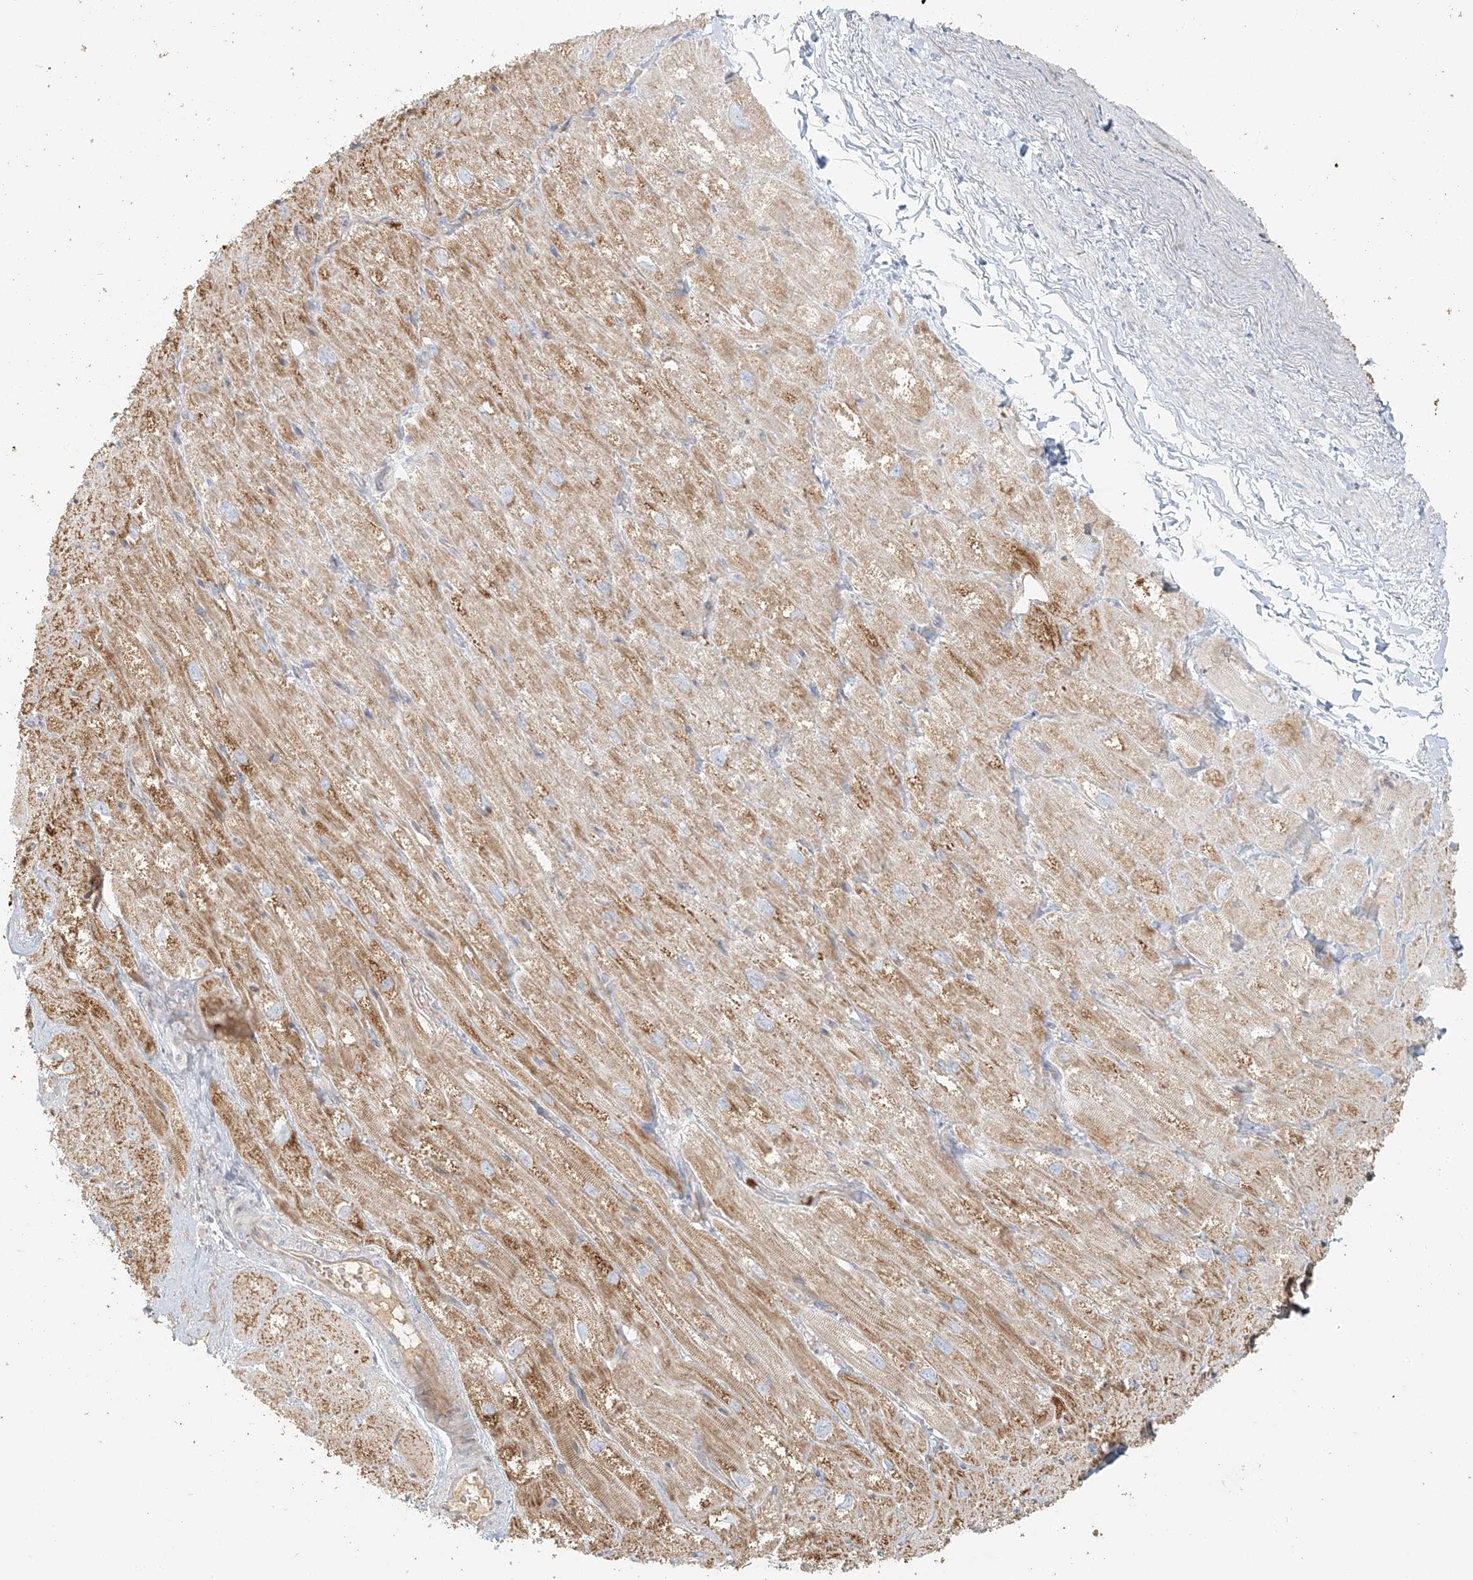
{"staining": {"intensity": "moderate", "quantity": ">75%", "location": "cytoplasmic/membranous"}, "tissue": "heart muscle", "cell_type": "Cardiomyocytes", "image_type": "normal", "snomed": [{"axis": "morphology", "description": "Normal tissue, NOS"}, {"axis": "topography", "description": "Heart"}], "caption": "High-magnification brightfield microscopy of normal heart muscle stained with DAB (brown) and counterstained with hematoxylin (blue). cardiomyocytes exhibit moderate cytoplasmic/membranous staining is seen in approximately>75% of cells. (DAB (3,3'-diaminobenzidine) IHC, brown staining for protein, blue staining for nuclei).", "gene": "MIPEP", "patient": {"sex": "male", "age": 50}}